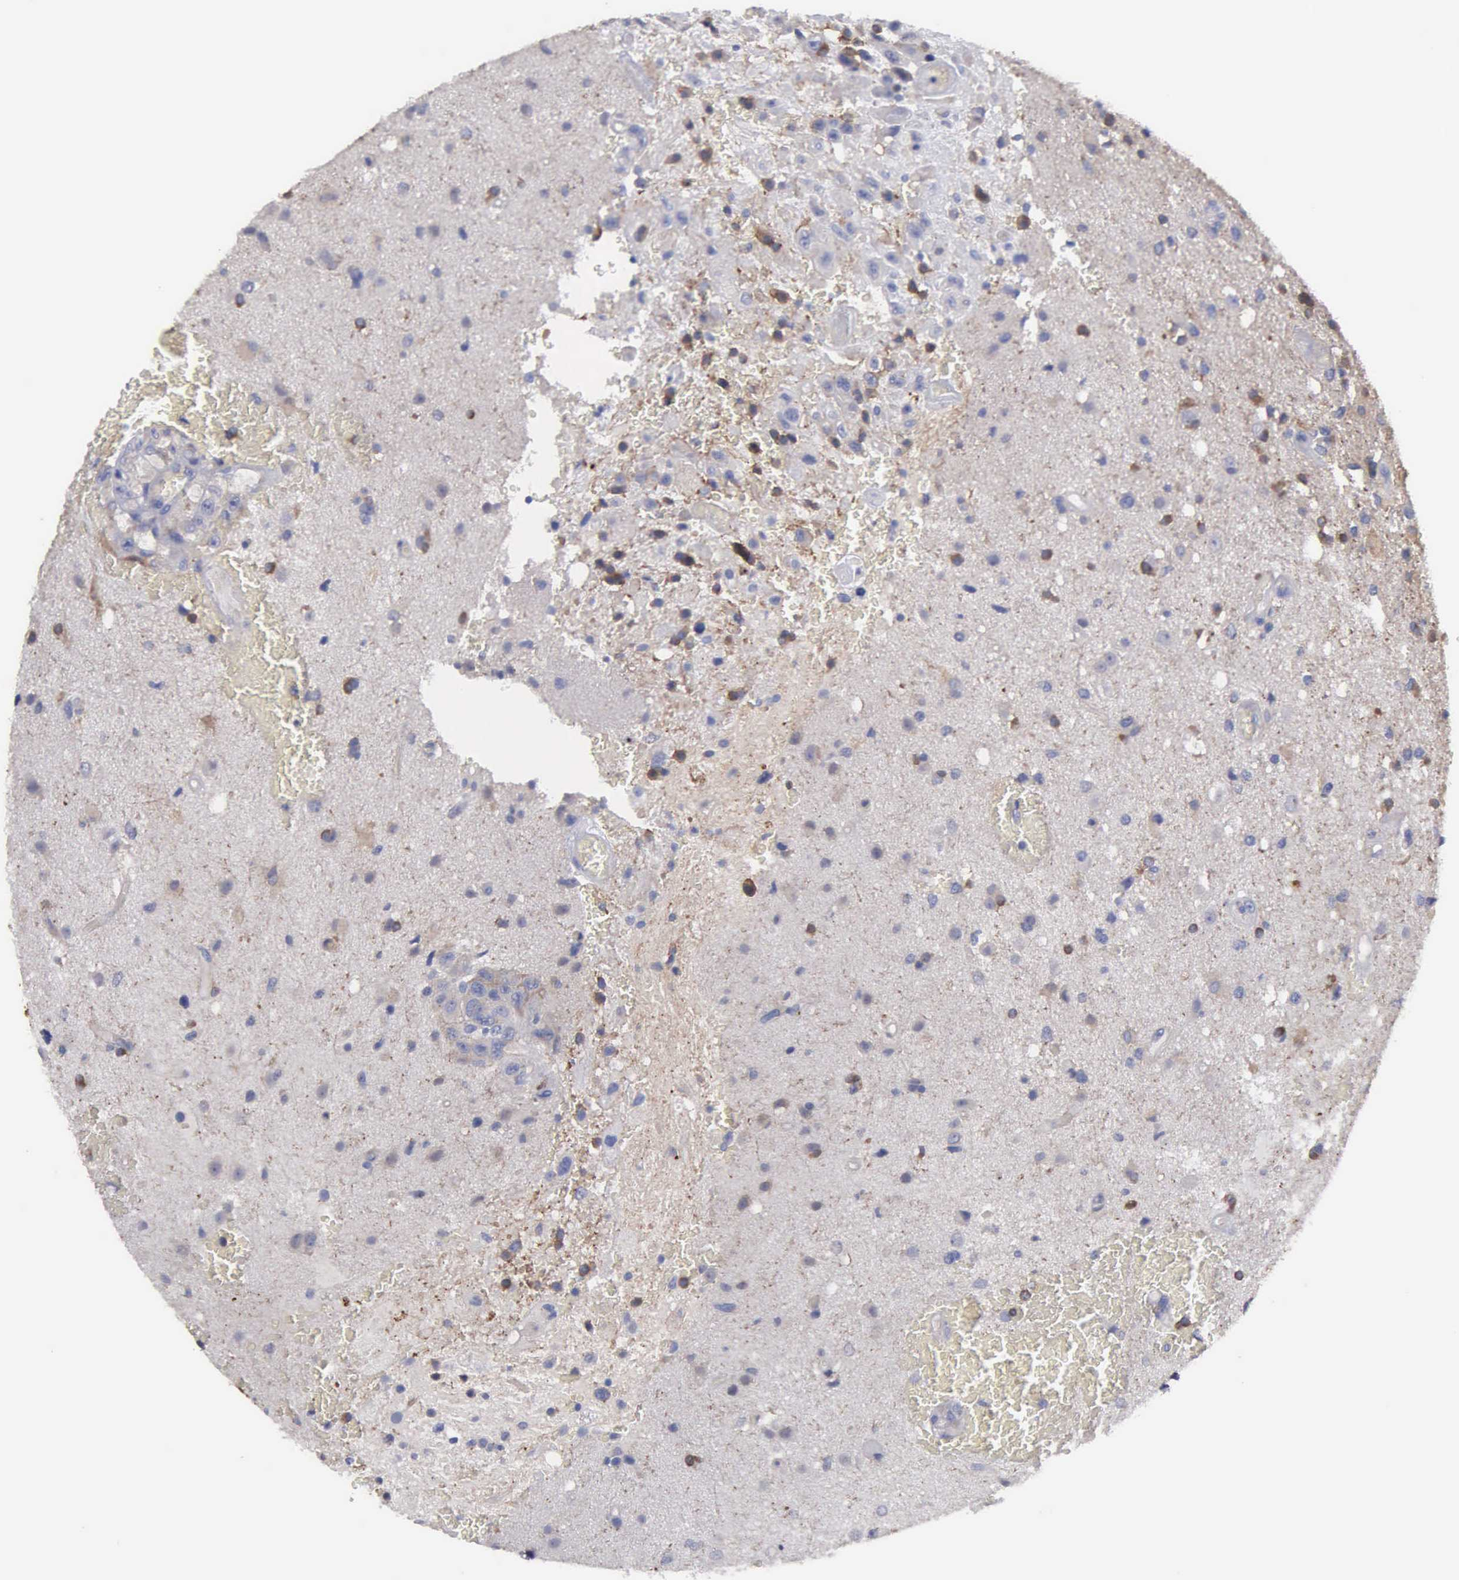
{"staining": {"intensity": "weak", "quantity": "<25%", "location": "cytoplasmic/membranous"}, "tissue": "glioma", "cell_type": "Tumor cells", "image_type": "cancer", "snomed": [{"axis": "morphology", "description": "Glioma, malignant, High grade"}, {"axis": "topography", "description": "Brain"}], "caption": "IHC of human glioma displays no positivity in tumor cells.", "gene": "RDX", "patient": {"sex": "male", "age": 48}}